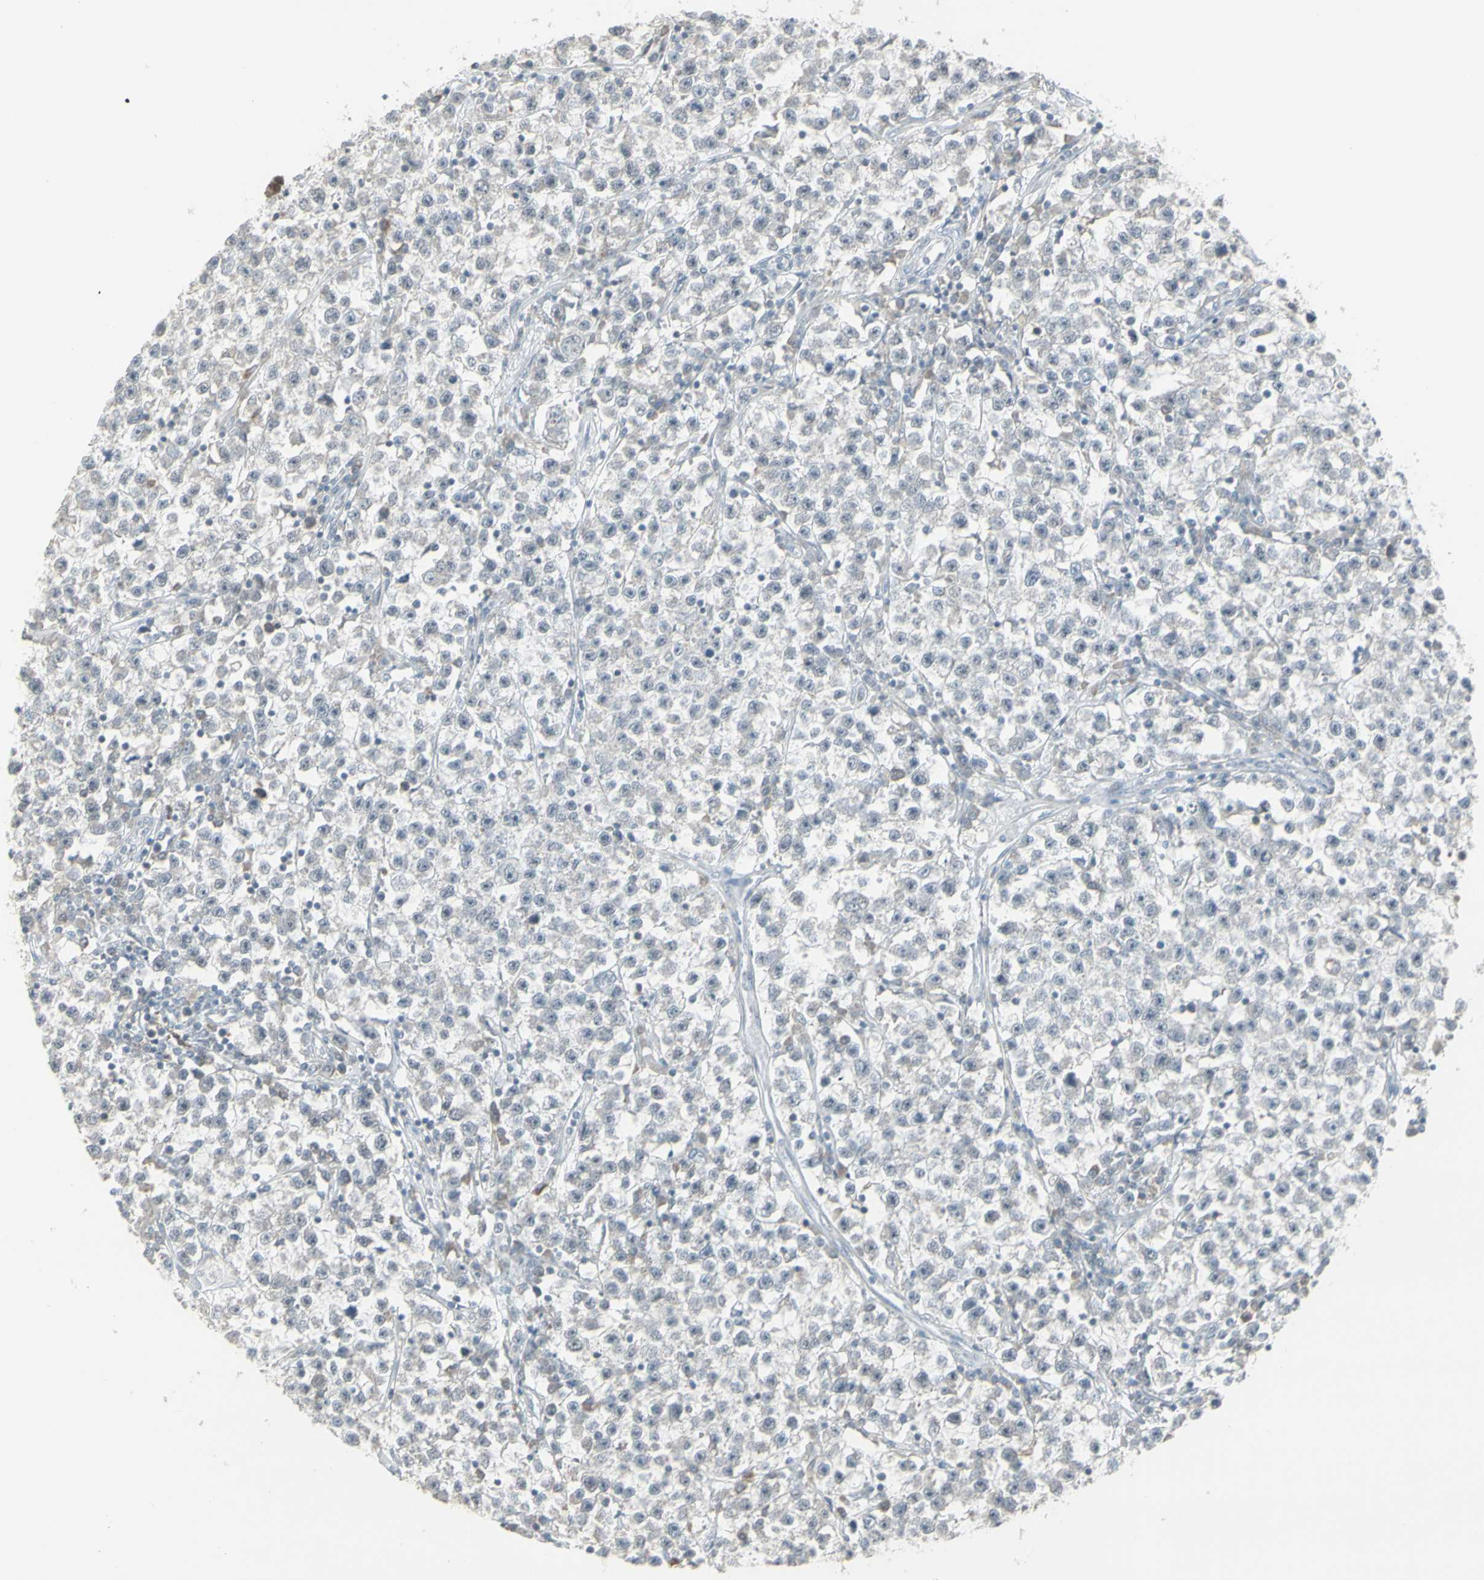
{"staining": {"intensity": "negative", "quantity": "none", "location": "none"}, "tissue": "testis cancer", "cell_type": "Tumor cells", "image_type": "cancer", "snomed": [{"axis": "morphology", "description": "Seminoma, NOS"}, {"axis": "topography", "description": "Testis"}], "caption": "Immunohistochemical staining of human testis cancer exhibits no significant expression in tumor cells. The staining was performed using DAB to visualize the protein expression in brown, while the nuclei were stained in blue with hematoxylin (Magnification: 20x).", "gene": "SAMSN1", "patient": {"sex": "male", "age": 22}}